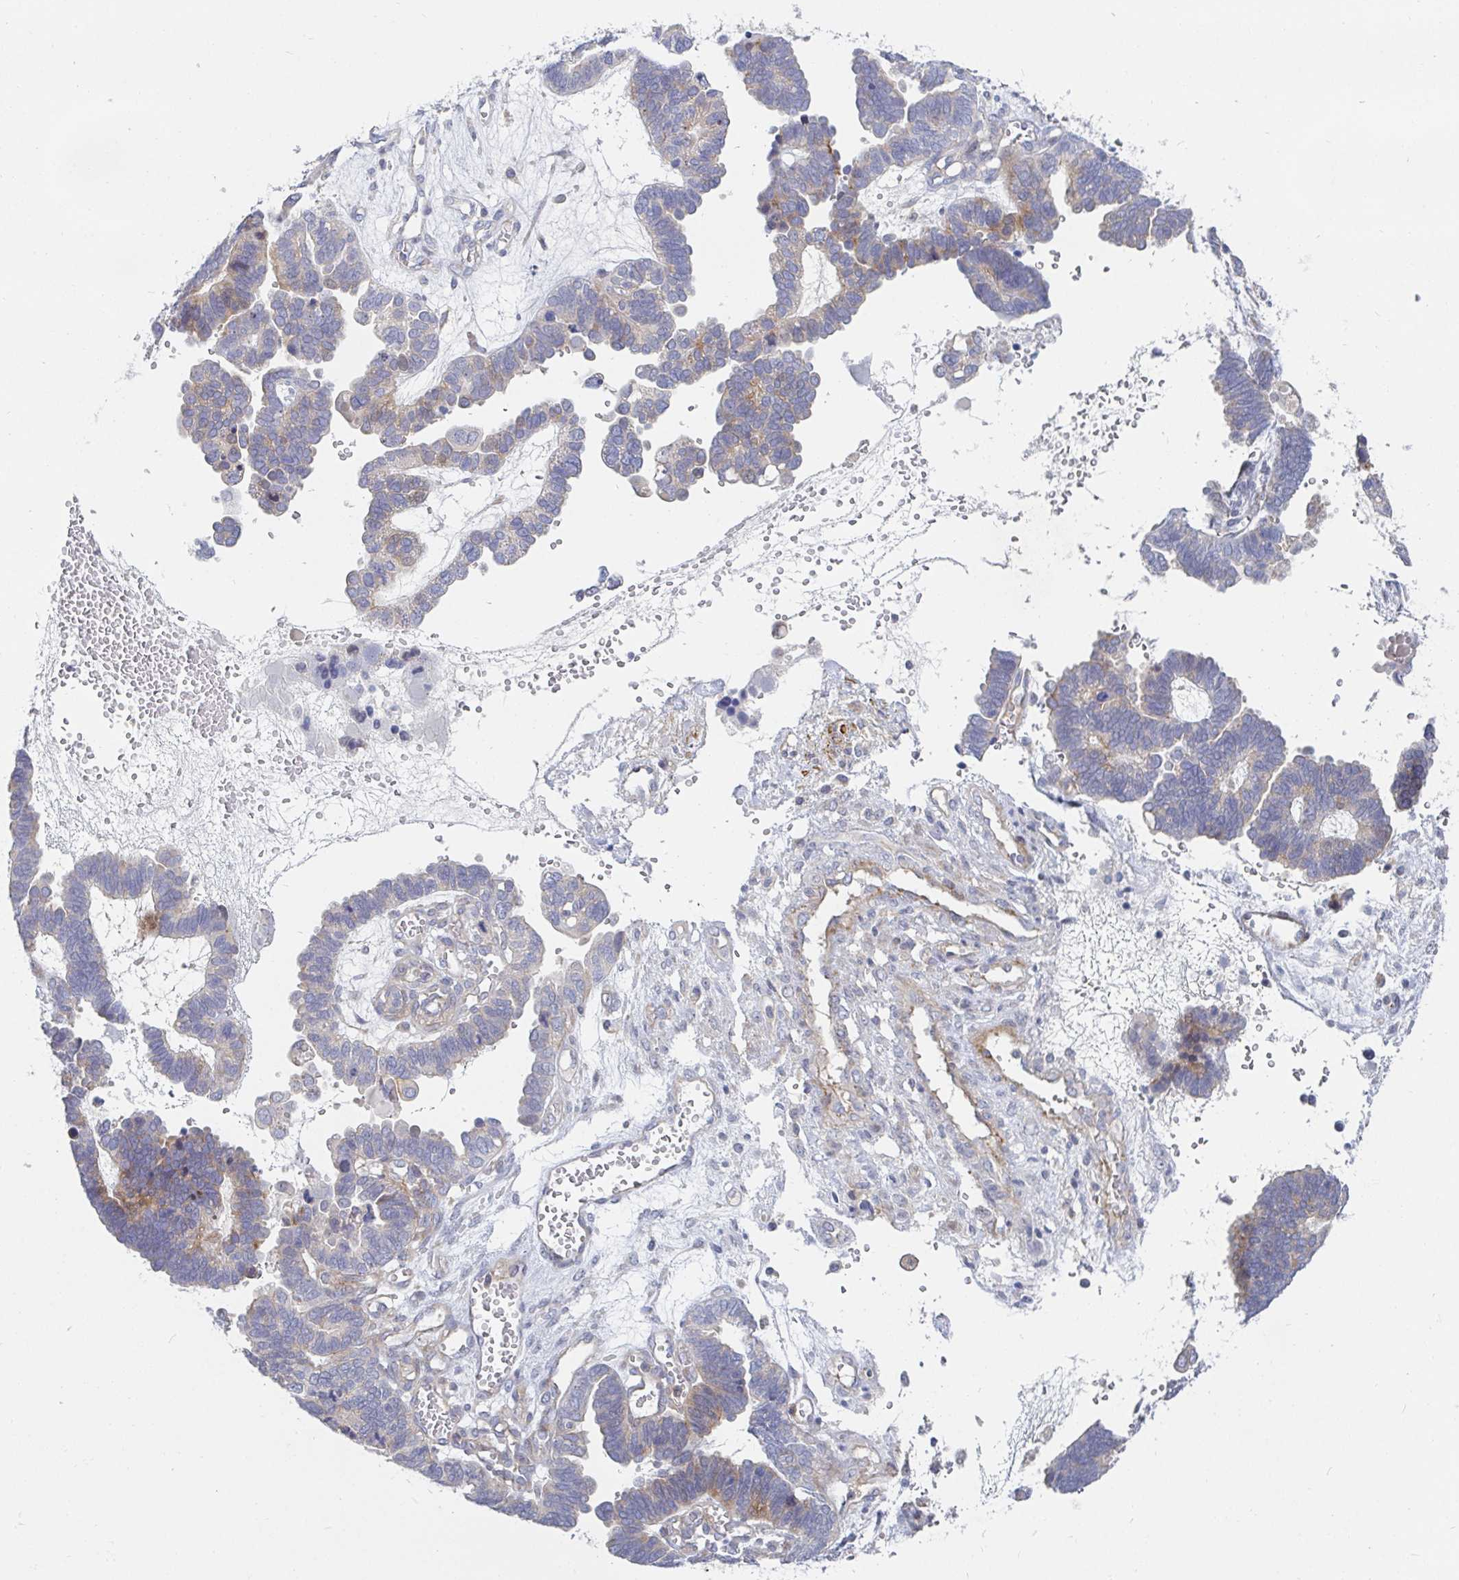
{"staining": {"intensity": "negative", "quantity": "none", "location": "none"}, "tissue": "ovarian cancer", "cell_type": "Tumor cells", "image_type": "cancer", "snomed": [{"axis": "morphology", "description": "Cystadenocarcinoma, serous, NOS"}, {"axis": "topography", "description": "Ovary"}], "caption": "Micrograph shows no protein expression in tumor cells of ovarian cancer tissue. (DAB IHC, high magnification).", "gene": "SSH2", "patient": {"sex": "female", "age": 51}}